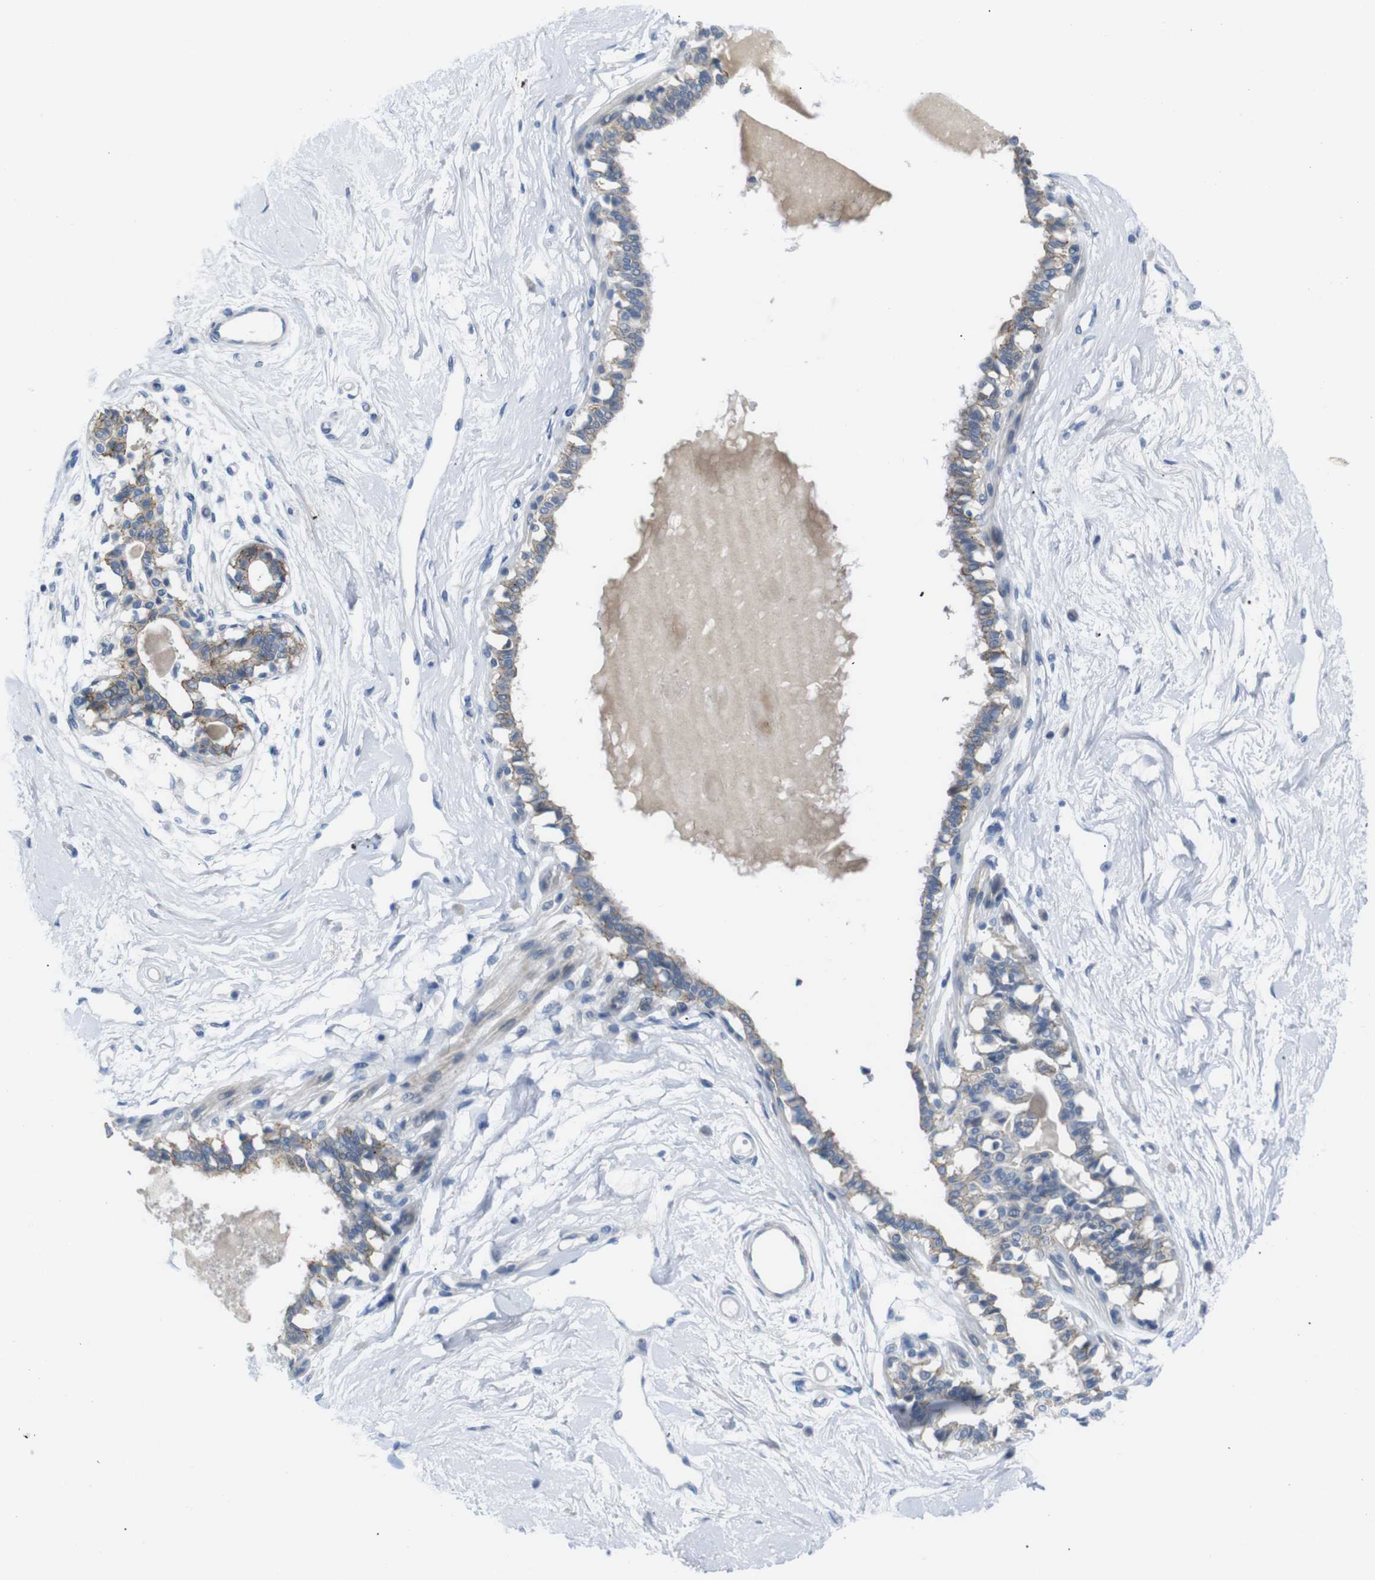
{"staining": {"intensity": "negative", "quantity": "none", "location": "none"}, "tissue": "breast", "cell_type": "Adipocytes", "image_type": "normal", "snomed": [{"axis": "morphology", "description": "Normal tissue, NOS"}, {"axis": "topography", "description": "Breast"}], "caption": "Breast stained for a protein using immunohistochemistry reveals no positivity adipocytes.", "gene": "ANK3", "patient": {"sex": "female", "age": 45}}